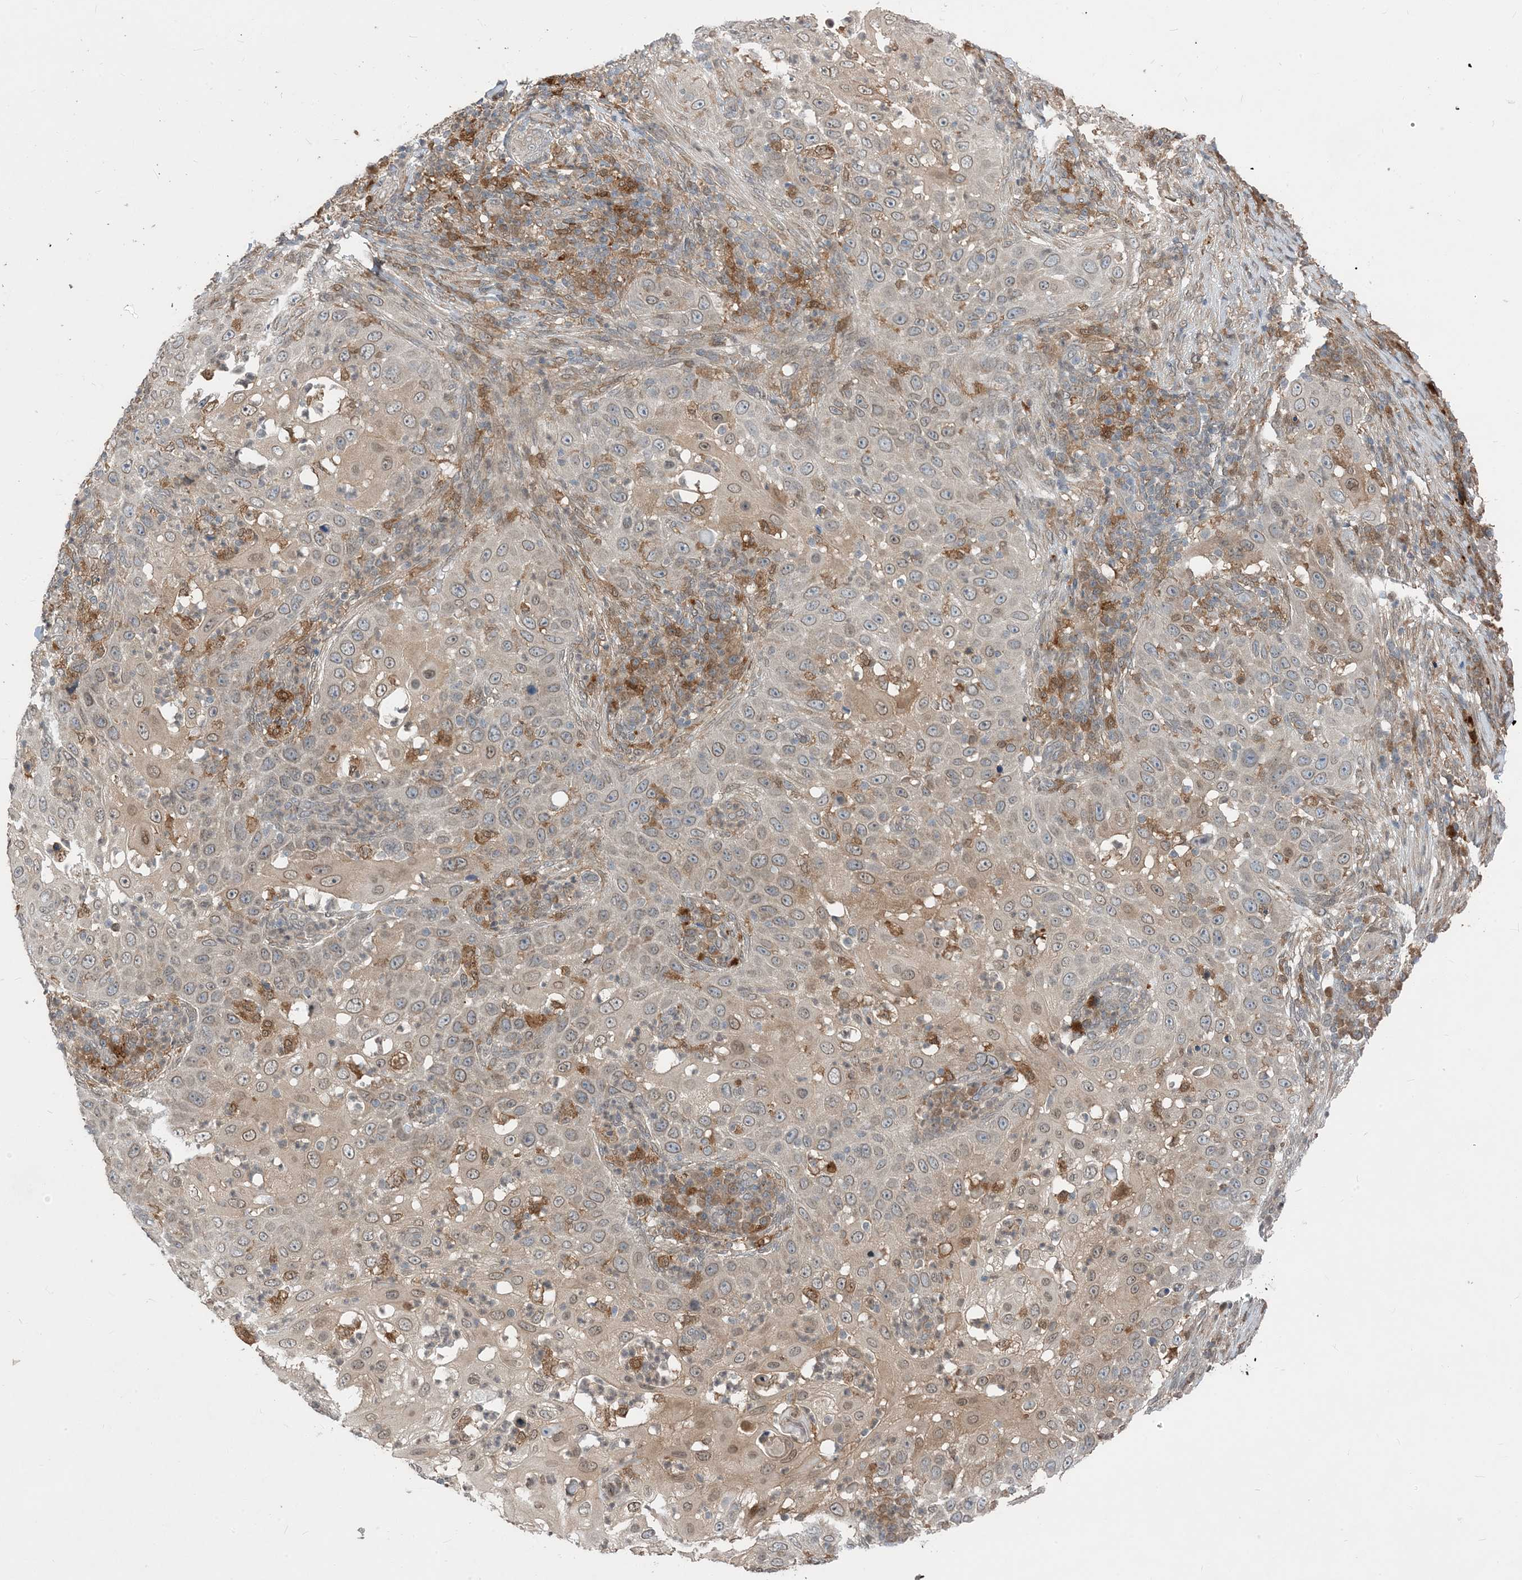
{"staining": {"intensity": "weak", "quantity": ">75%", "location": "cytoplasmic/membranous,nuclear"}, "tissue": "skin cancer", "cell_type": "Tumor cells", "image_type": "cancer", "snomed": [{"axis": "morphology", "description": "Squamous cell carcinoma, NOS"}, {"axis": "topography", "description": "Skin"}], "caption": "Protein expression by IHC displays weak cytoplasmic/membranous and nuclear expression in about >75% of tumor cells in skin squamous cell carcinoma.", "gene": "NAGK", "patient": {"sex": "female", "age": 44}}